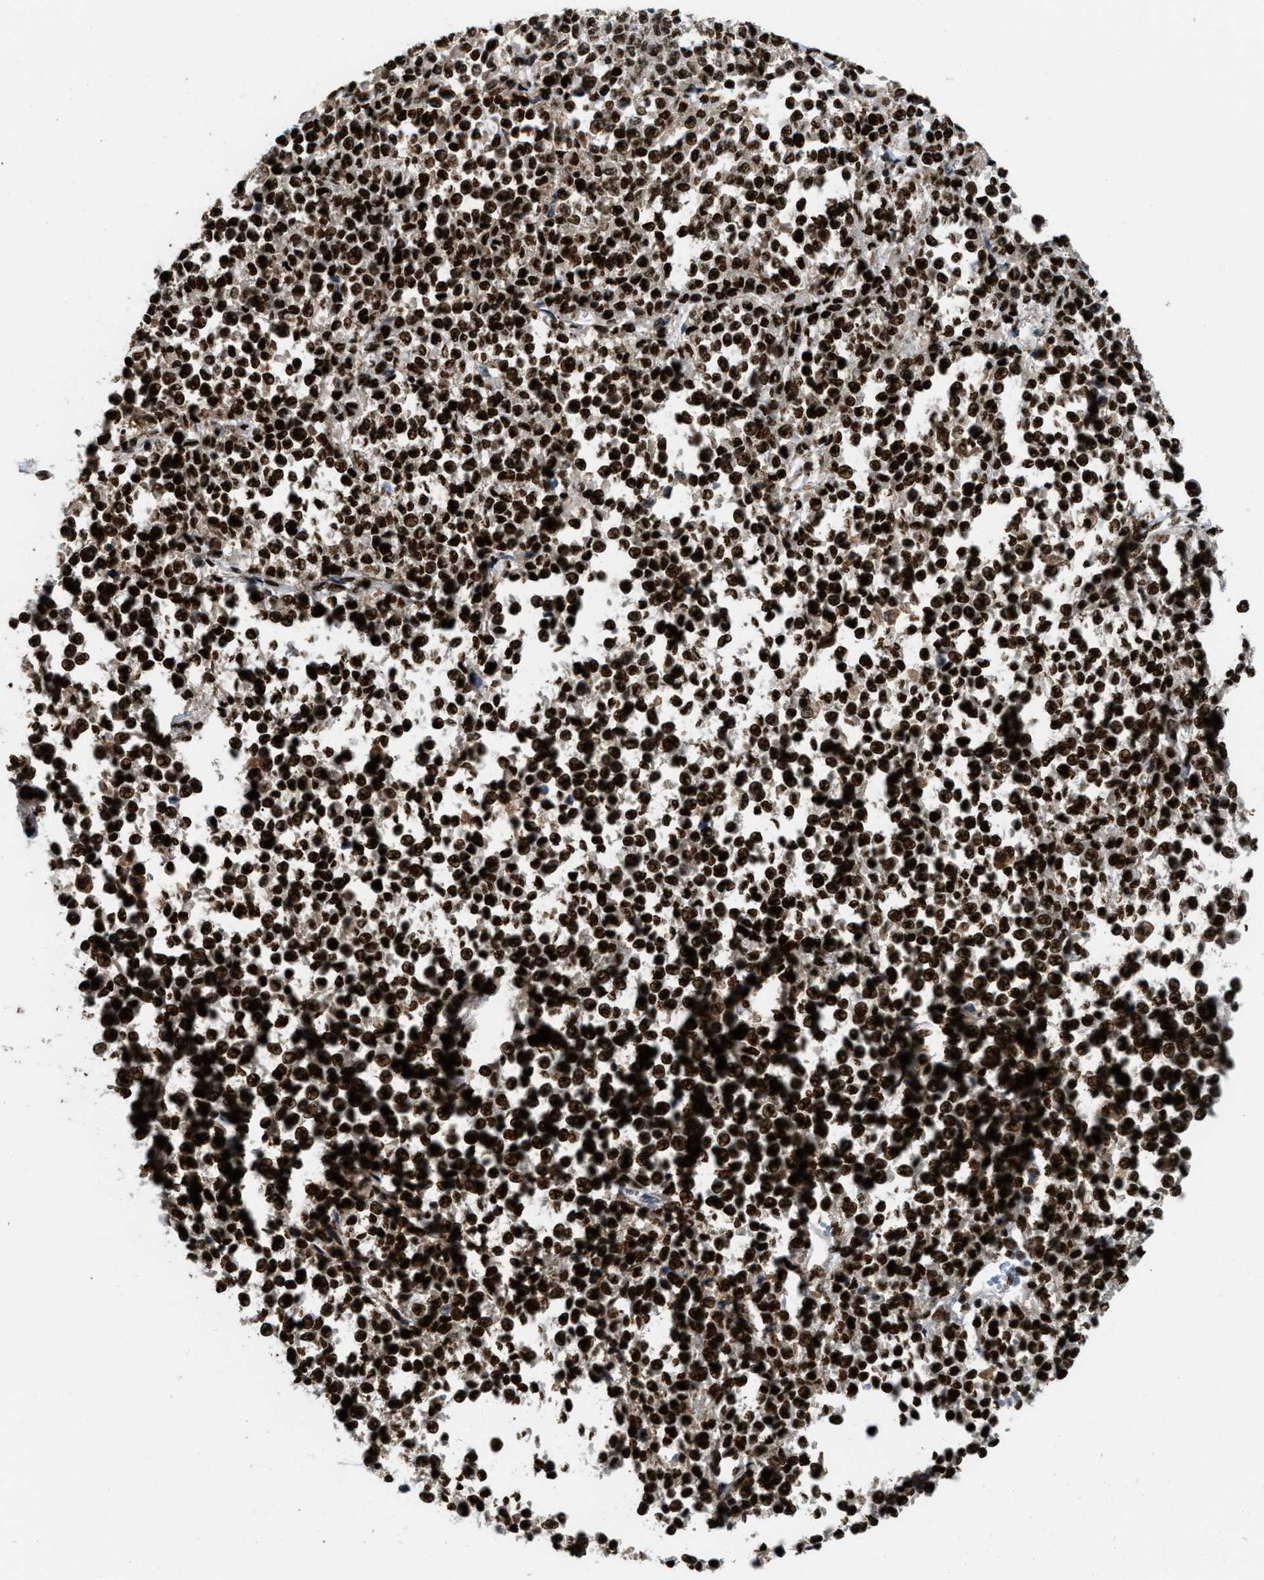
{"staining": {"intensity": "strong", "quantity": ">75%", "location": "nuclear"}, "tissue": "melanoma", "cell_type": "Tumor cells", "image_type": "cancer", "snomed": [{"axis": "morphology", "description": "Malignant melanoma, Metastatic site"}, {"axis": "topography", "description": "Pancreas"}], "caption": "Malignant melanoma (metastatic site) stained with a protein marker displays strong staining in tumor cells.", "gene": "NUMA1", "patient": {"sex": "female", "age": 30}}